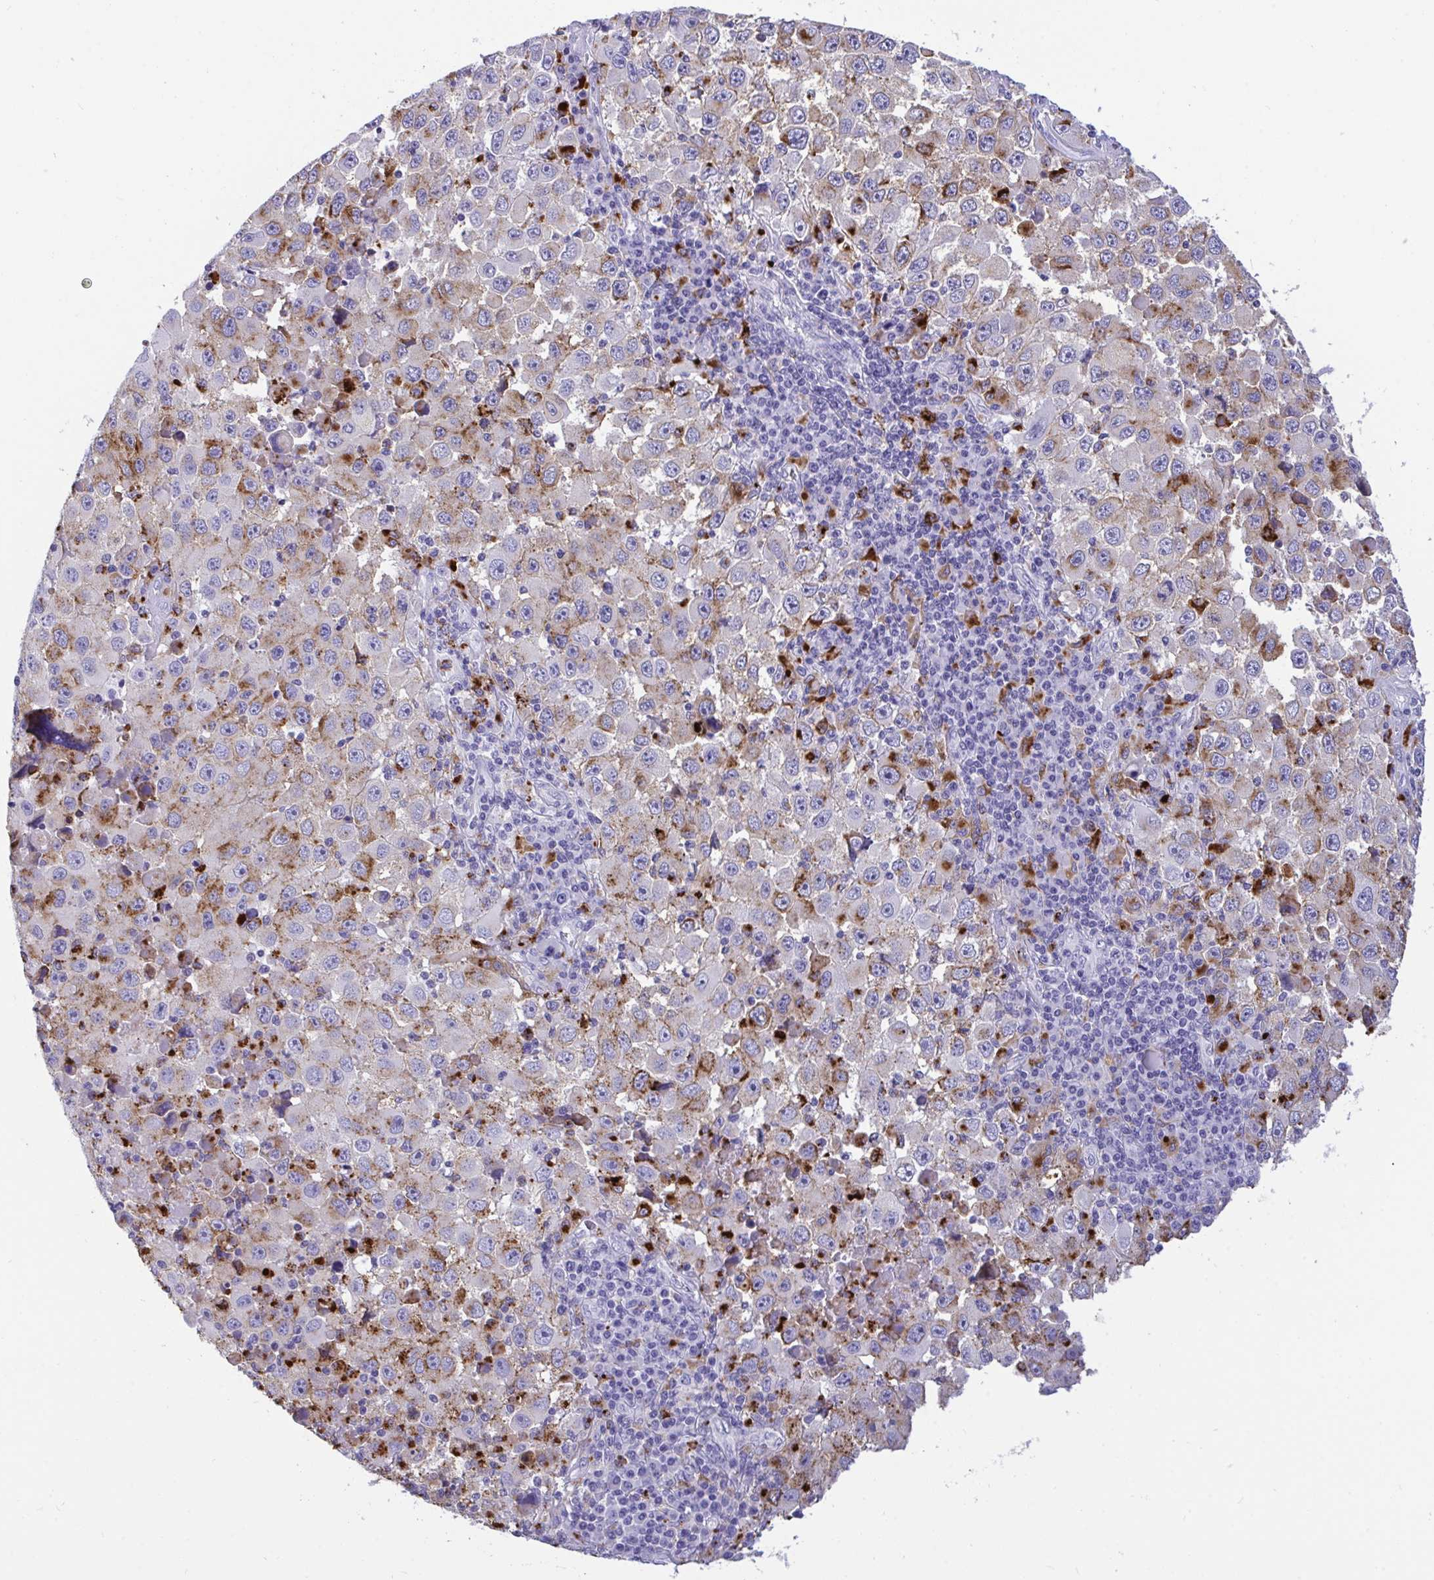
{"staining": {"intensity": "weak", "quantity": "<25%", "location": "cytoplasmic/membranous"}, "tissue": "melanoma", "cell_type": "Tumor cells", "image_type": "cancer", "snomed": [{"axis": "morphology", "description": "Malignant melanoma, Metastatic site"}, {"axis": "topography", "description": "Lymph node"}], "caption": "Protein analysis of melanoma demonstrates no significant staining in tumor cells.", "gene": "CPVL", "patient": {"sex": "female", "age": 67}}